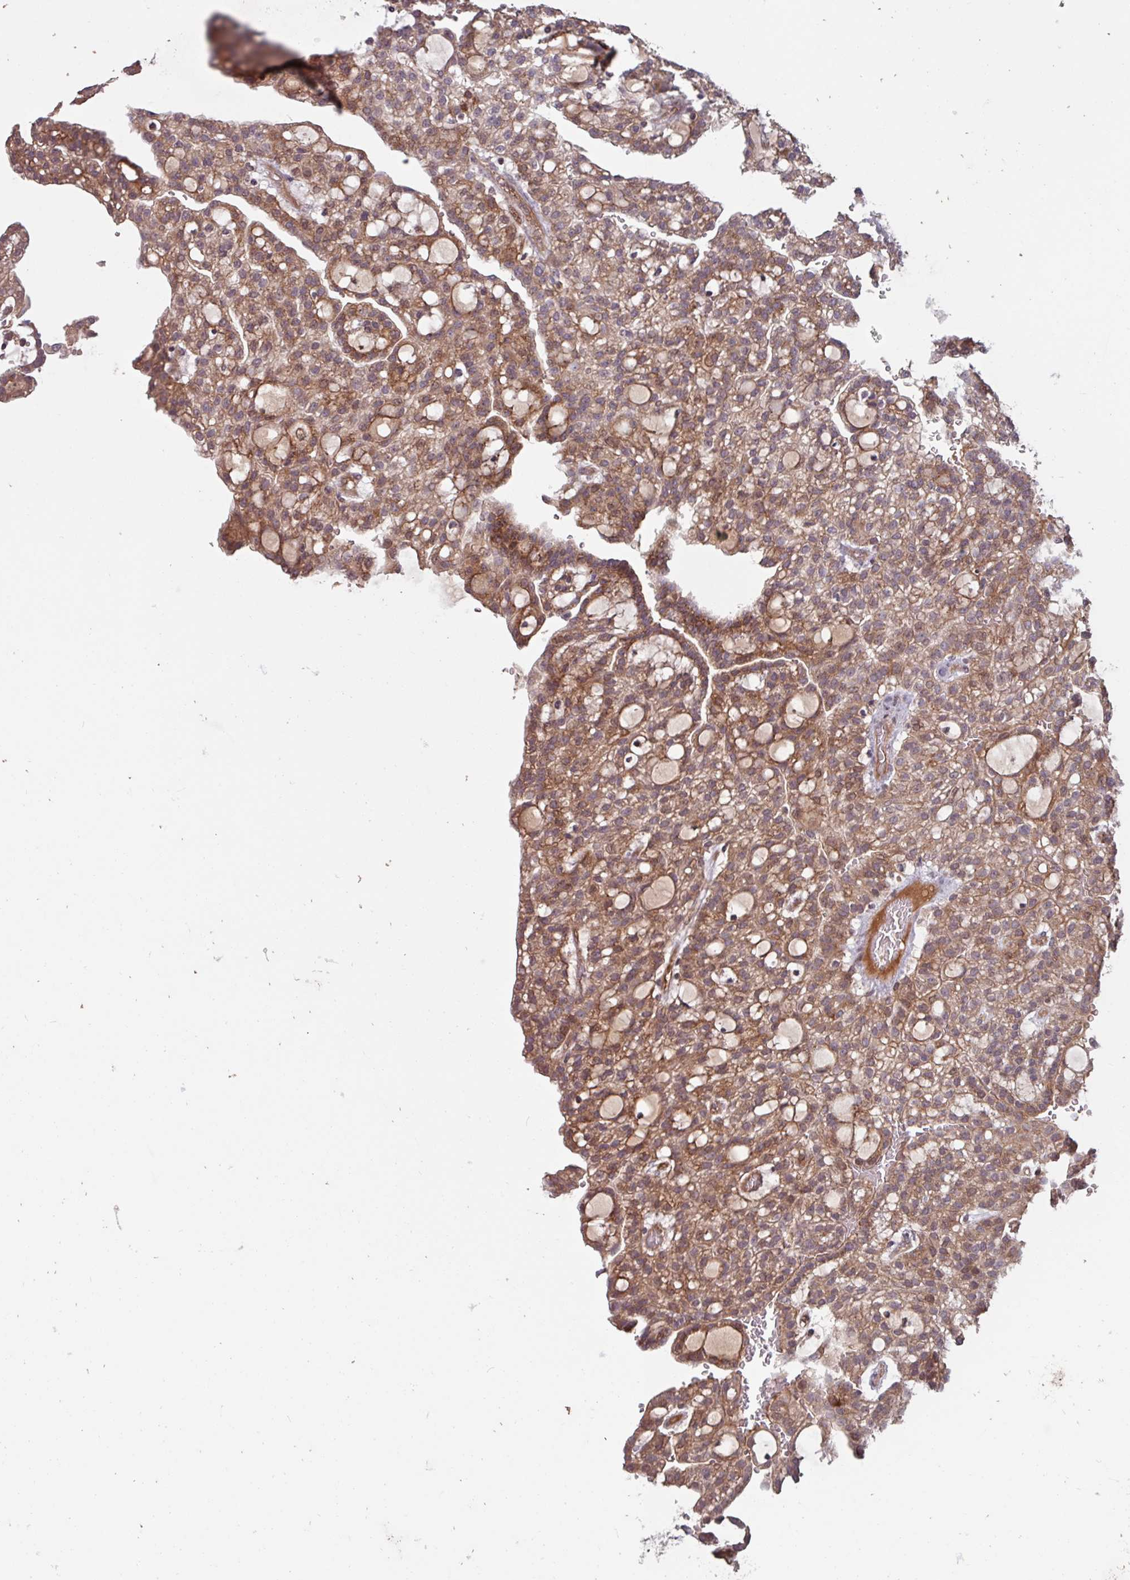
{"staining": {"intensity": "moderate", "quantity": ">75%", "location": "cytoplasmic/membranous"}, "tissue": "renal cancer", "cell_type": "Tumor cells", "image_type": "cancer", "snomed": [{"axis": "morphology", "description": "Adenocarcinoma, NOS"}, {"axis": "topography", "description": "Kidney"}], "caption": "Human renal cancer (adenocarcinoma) stained for a protein (brown) reveals moderate cytoplasmic/membranous positive positivity in about >75% of tumor cells.", "gene": "TMEM88", "patient": {"sex": "male", "age": 63}}